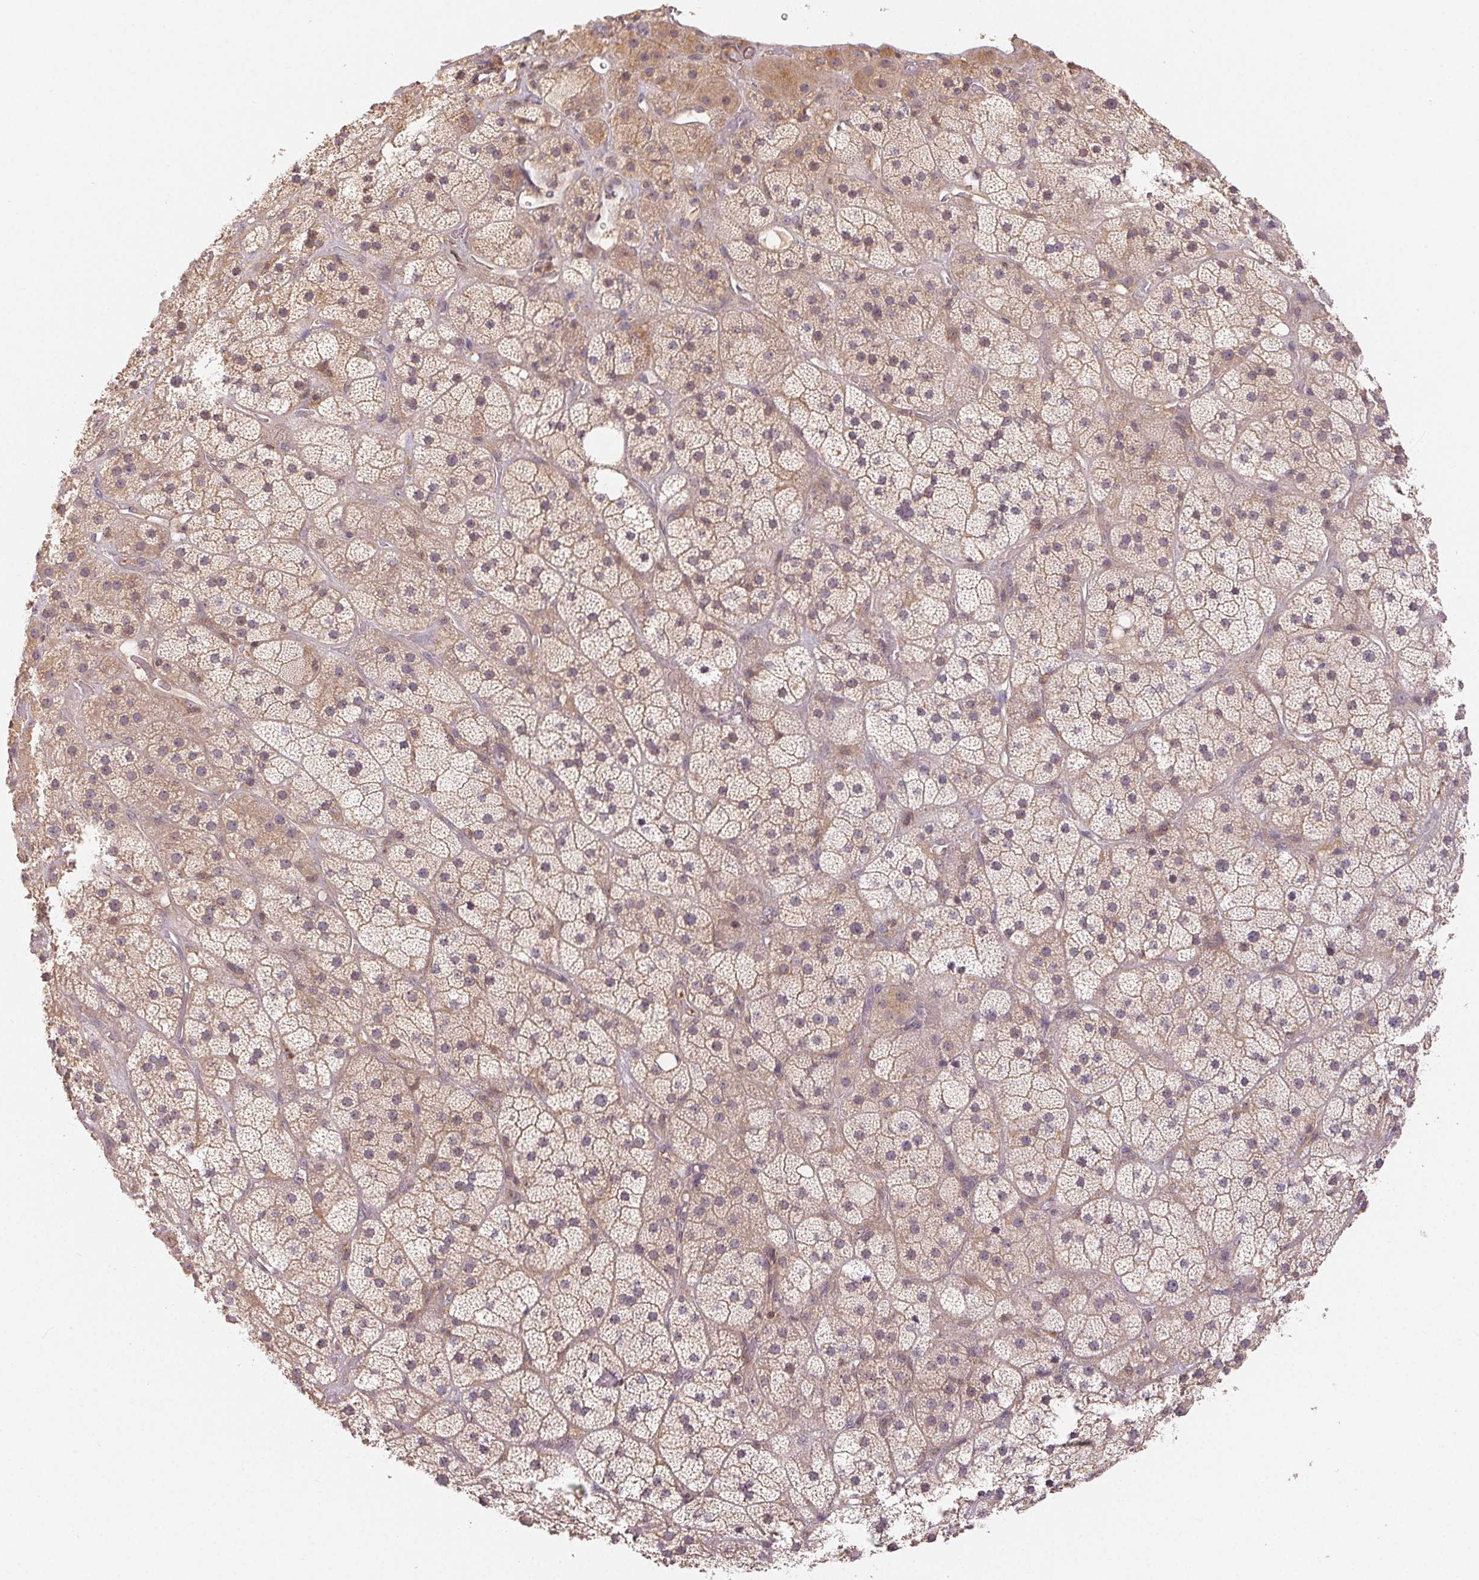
{"staining": {"intensity": "weak", "quantity": "25%-75%", "location": "cytoplasmic/membranous"}, "tissue": "adrenal gland", "cell_type": "Glandular cells", "image_type": "normal", "snomed": [{"axis": "morphology", "description": "Normal tissue, NOS"}, {"axis": "topography", "description": "Adrenal gland"}], "caption": "High-power microscopy captured an immunohistochemistry (IHC) micrograph of unremarkable adrenal gland, revealing weak cytoplasmic/membranous positivity in about 25%-75% of glandular cells. (DAB IHC, brown staining for protein, blue staining for nuclei).", "gene": "MAPKAPK2", "patient": {"sex": "male", "age": 57}}